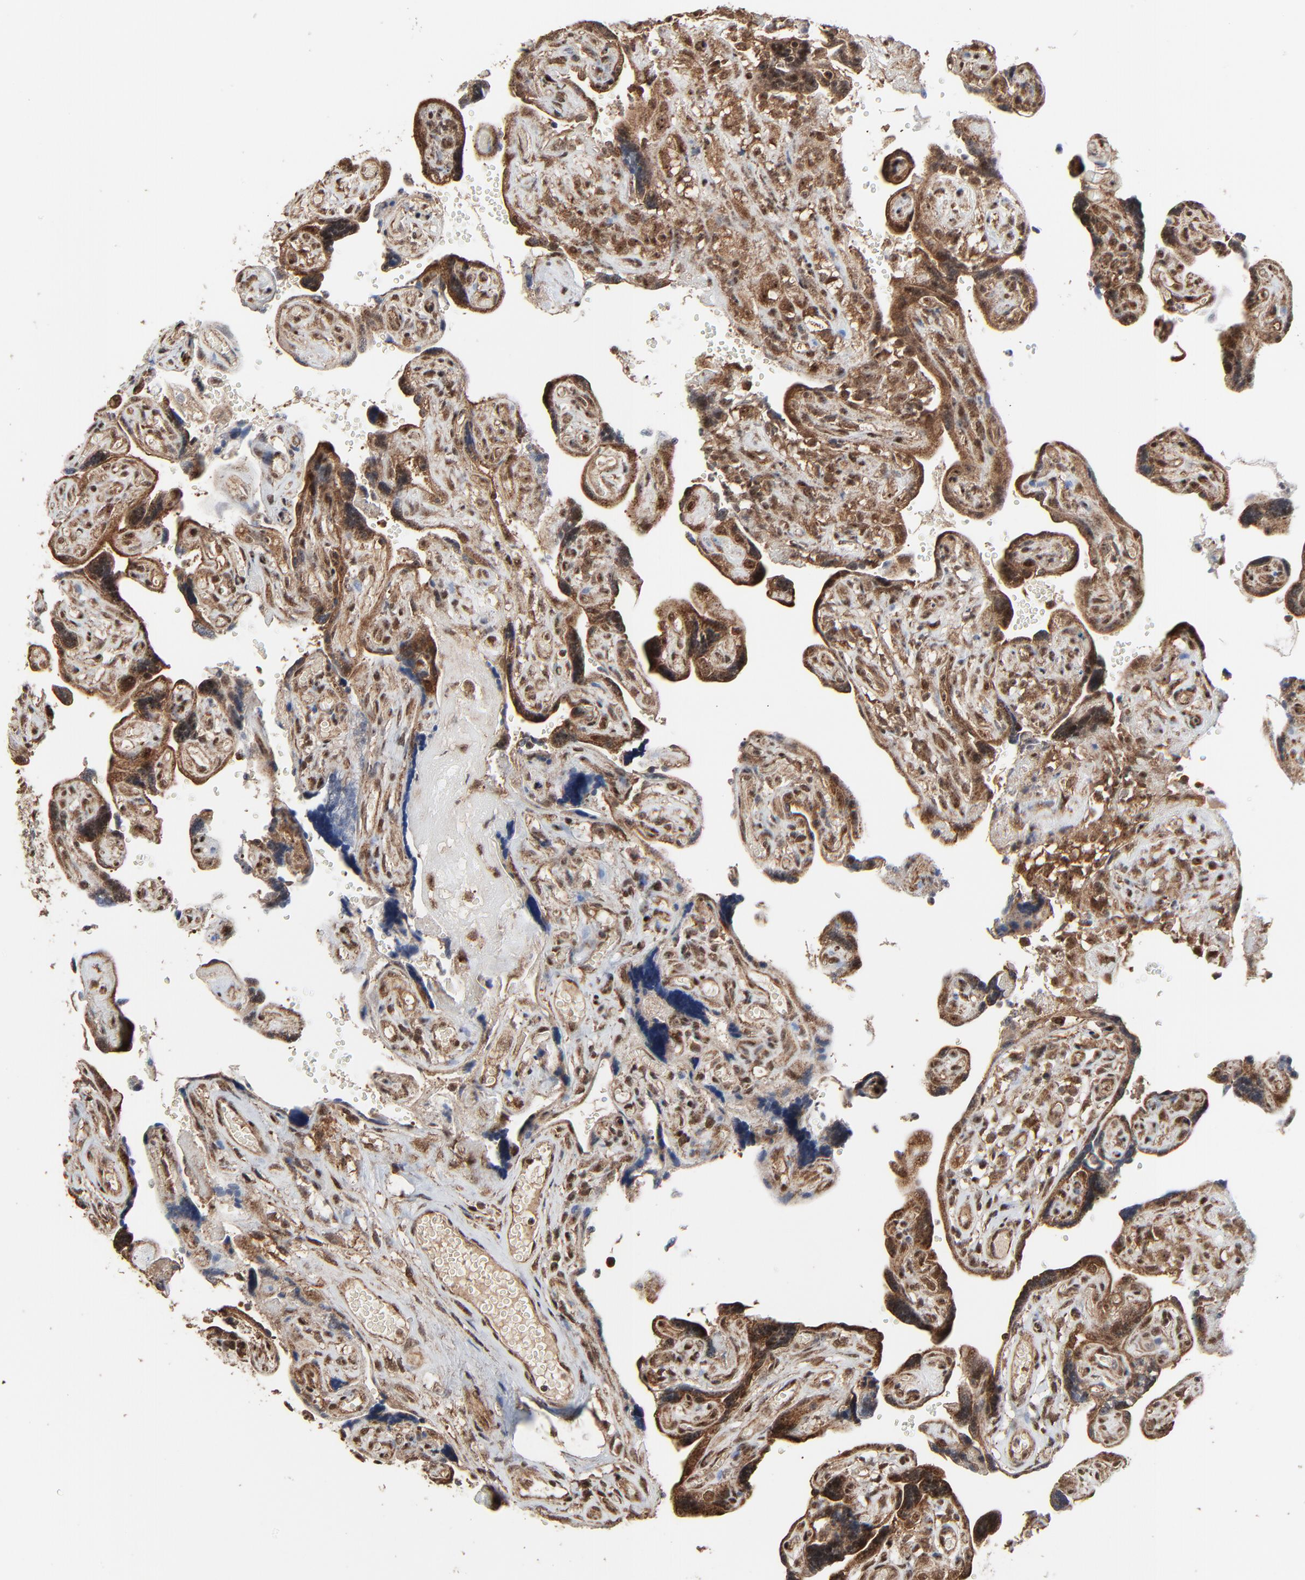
{"staining": {"intensity": "moderate", "quantity": ">75%", "location": "cytoplasmic/membranous,nuclear"}, "tissue": "placenta", "cell_type": "Trophoblastic cells", "image_type": "normal", "snomed": [{"axis": "morphology", "description": "Normal tissue, NOS"}, {"axis": "topography", "description": "Placenta"}], "caption": "Immunohistochemistry histopathology image of unremarkable placenta: placenta stained using immunohistochemistry (IHC) reveals medium levels of moderate protein expression localized specifically in the cytoplasmic/membranous,nuclear of trophoblastic cells, appearing as a cytoplasmic/membranous,nuclear brown color.", "gene": "RHOJ", "patient": {"sex": "female", "age": 30}}